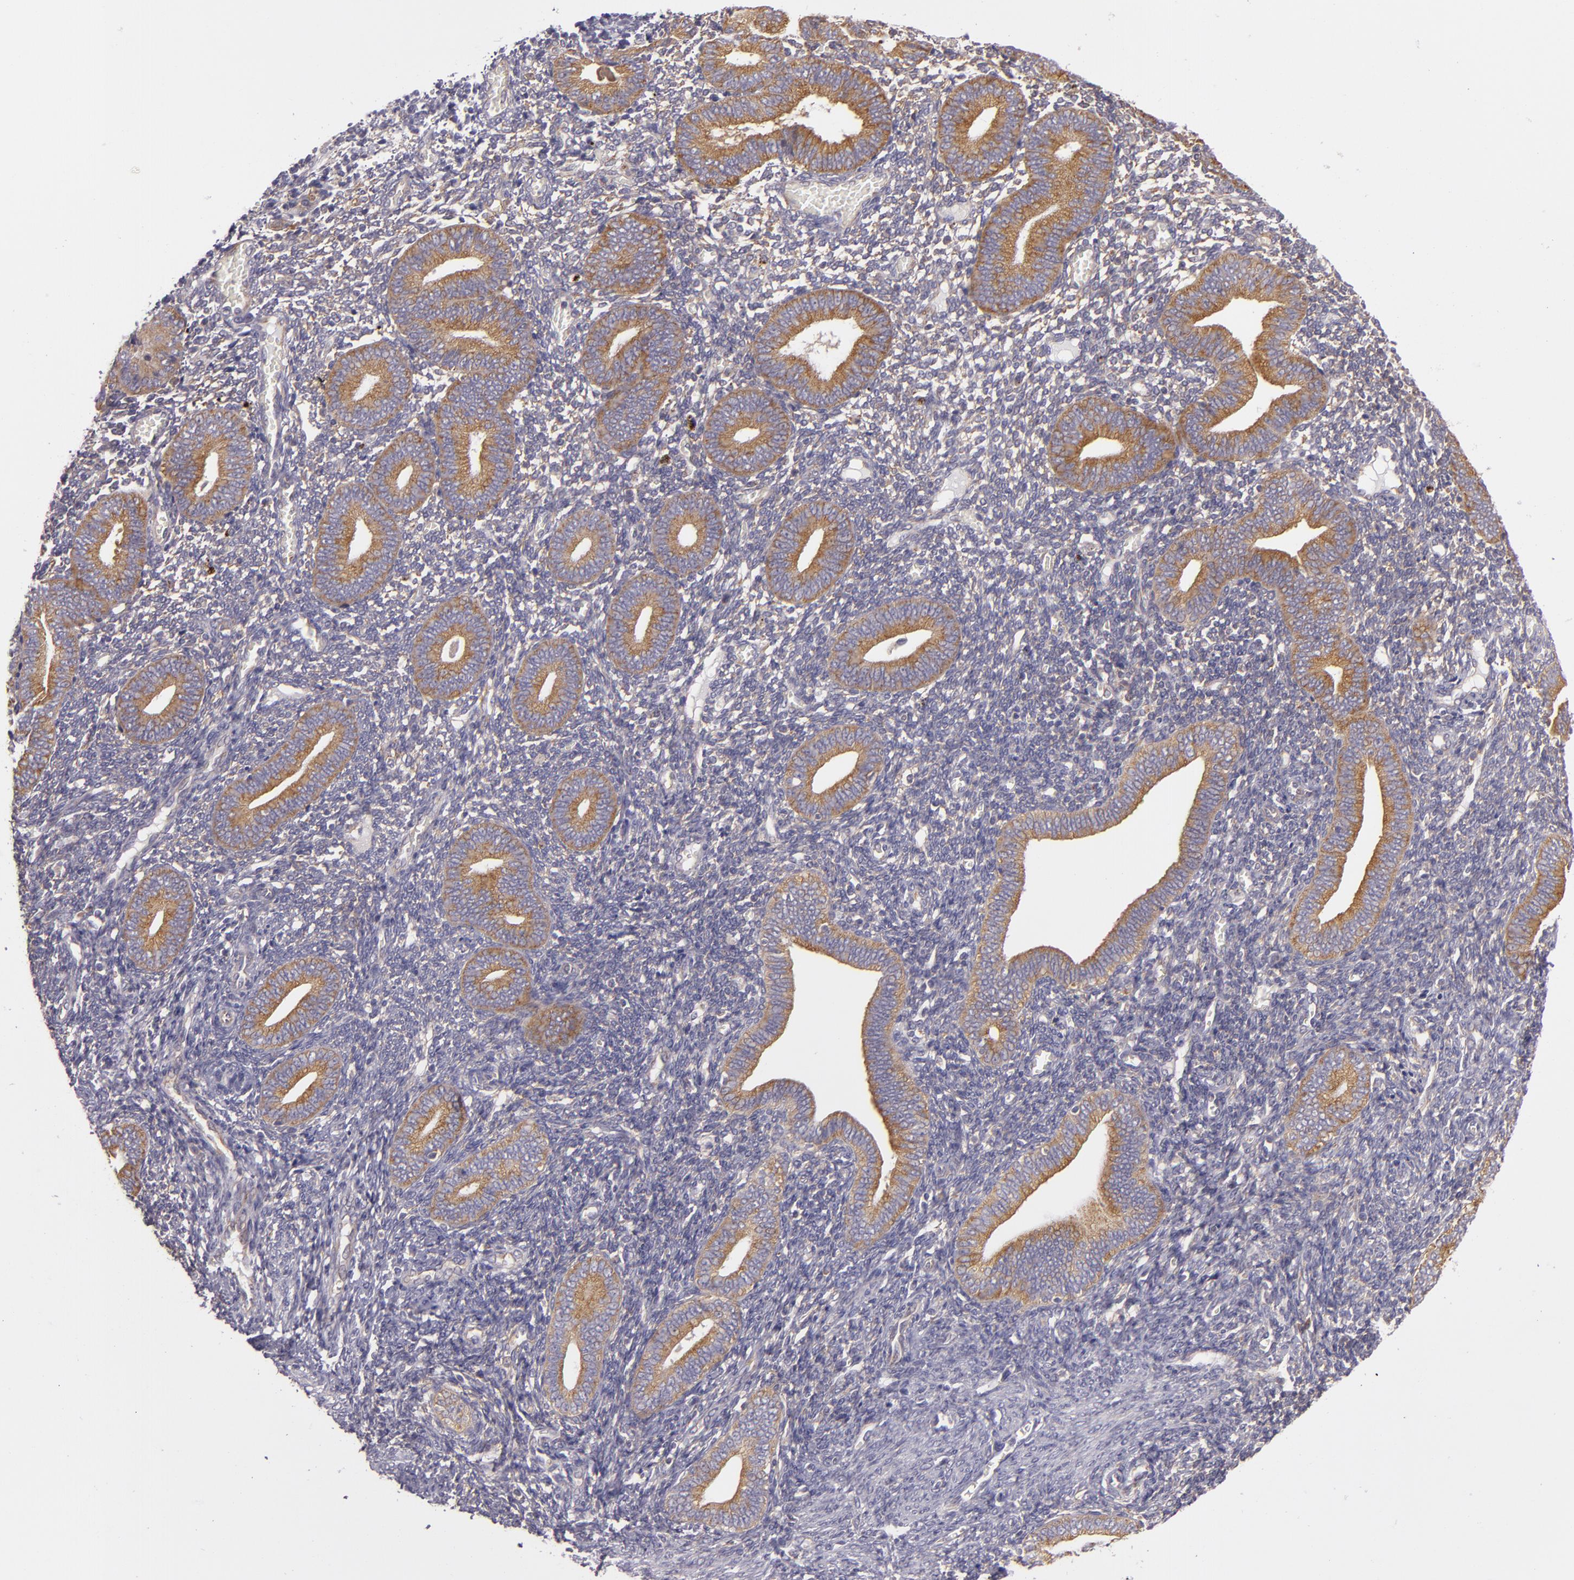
{"staining": {"intensity": "weak", "quantity": "<25%", "location": "cytoplasmic/membranous"}, "tissue": "endometrium", "cell_type": "Cells in endometrial stroma", "image_type": "normal", "snomed": [{"axis": "morphology", "description": "Normal tissue, NOS"}, {"axis": "topography", "description": "Uterus"}, {"axis": "topography", "description": "Endometrium"}], "caption": "Cells in endometrial stroma are negative for protein expression in unremarkable human endometrium. Brightfield microscopy of immunohistochemistry stained with DAB (brown) and hematoxylin (blue), captured at high magnification.", "gene": "UPF3B", "patient": {"sex": "female", "age": 33}}